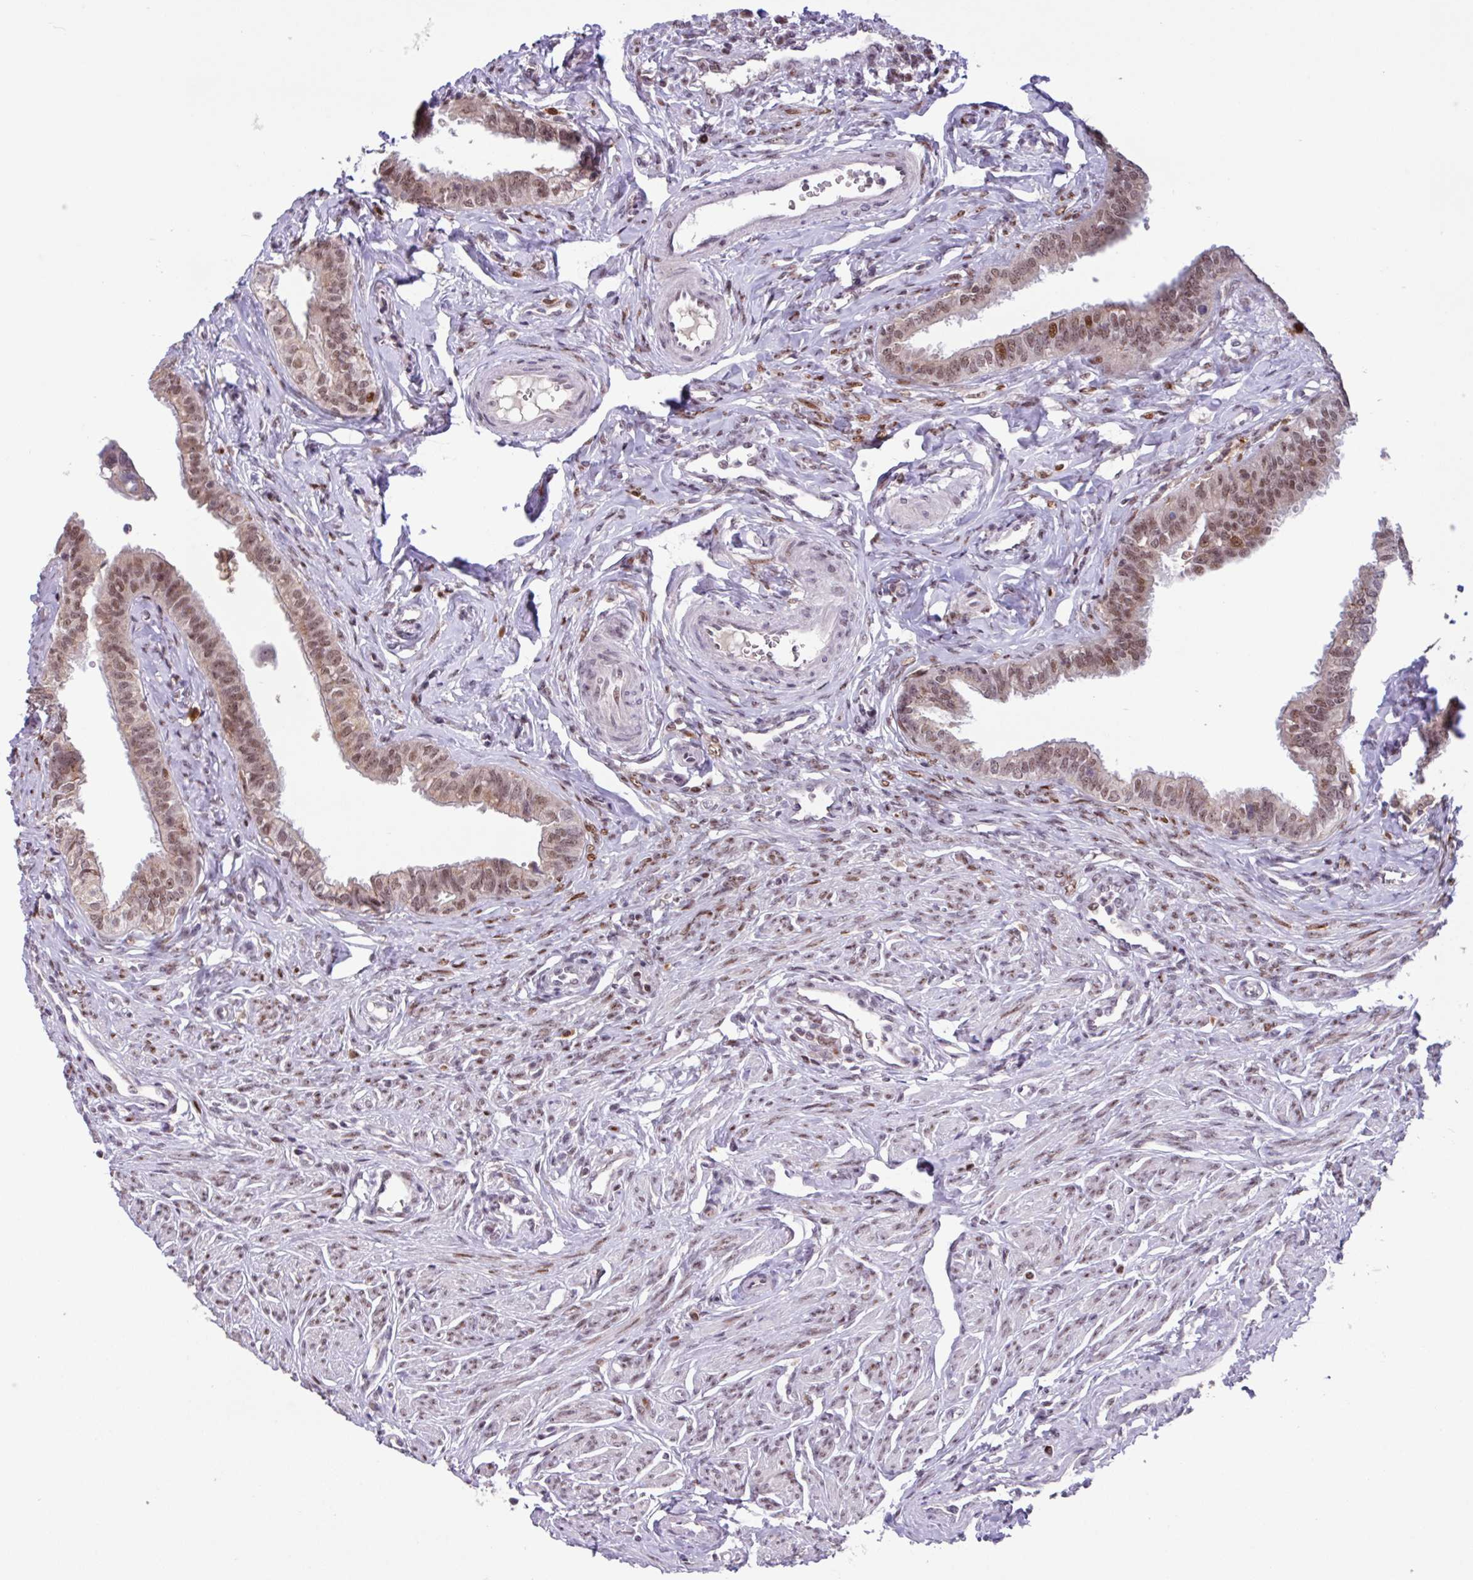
{"staining": {"intensity": "moderate", "quantity": ">75%", "location": "nuclear"}, "tissue": "fallopian tube", "cell_type": "Glandular cells", "image_type": "normal", "snomed": [{"axis": "morphology", "description": "Normal tissue, NOS"}, {"axis": "morphology", "description": "Carcinoma, NOS"}, {"axis": "topography", "description": "Fallopian tube"}, {"axis": "topography", "description": "Ovary"}], "caption": "Moderate nuclear protein positivity is identified in about >75% of glandular cells in fallopian tube. The staining was performed using DAB (3,3'-diaminobenzidine) to visualize the protein expression in brown, while the nuclei were stained in blue with hematoxylin (Magnification: 20x).", "gene": "BRD3", "patient": {"sex": "female", "age": 59}}